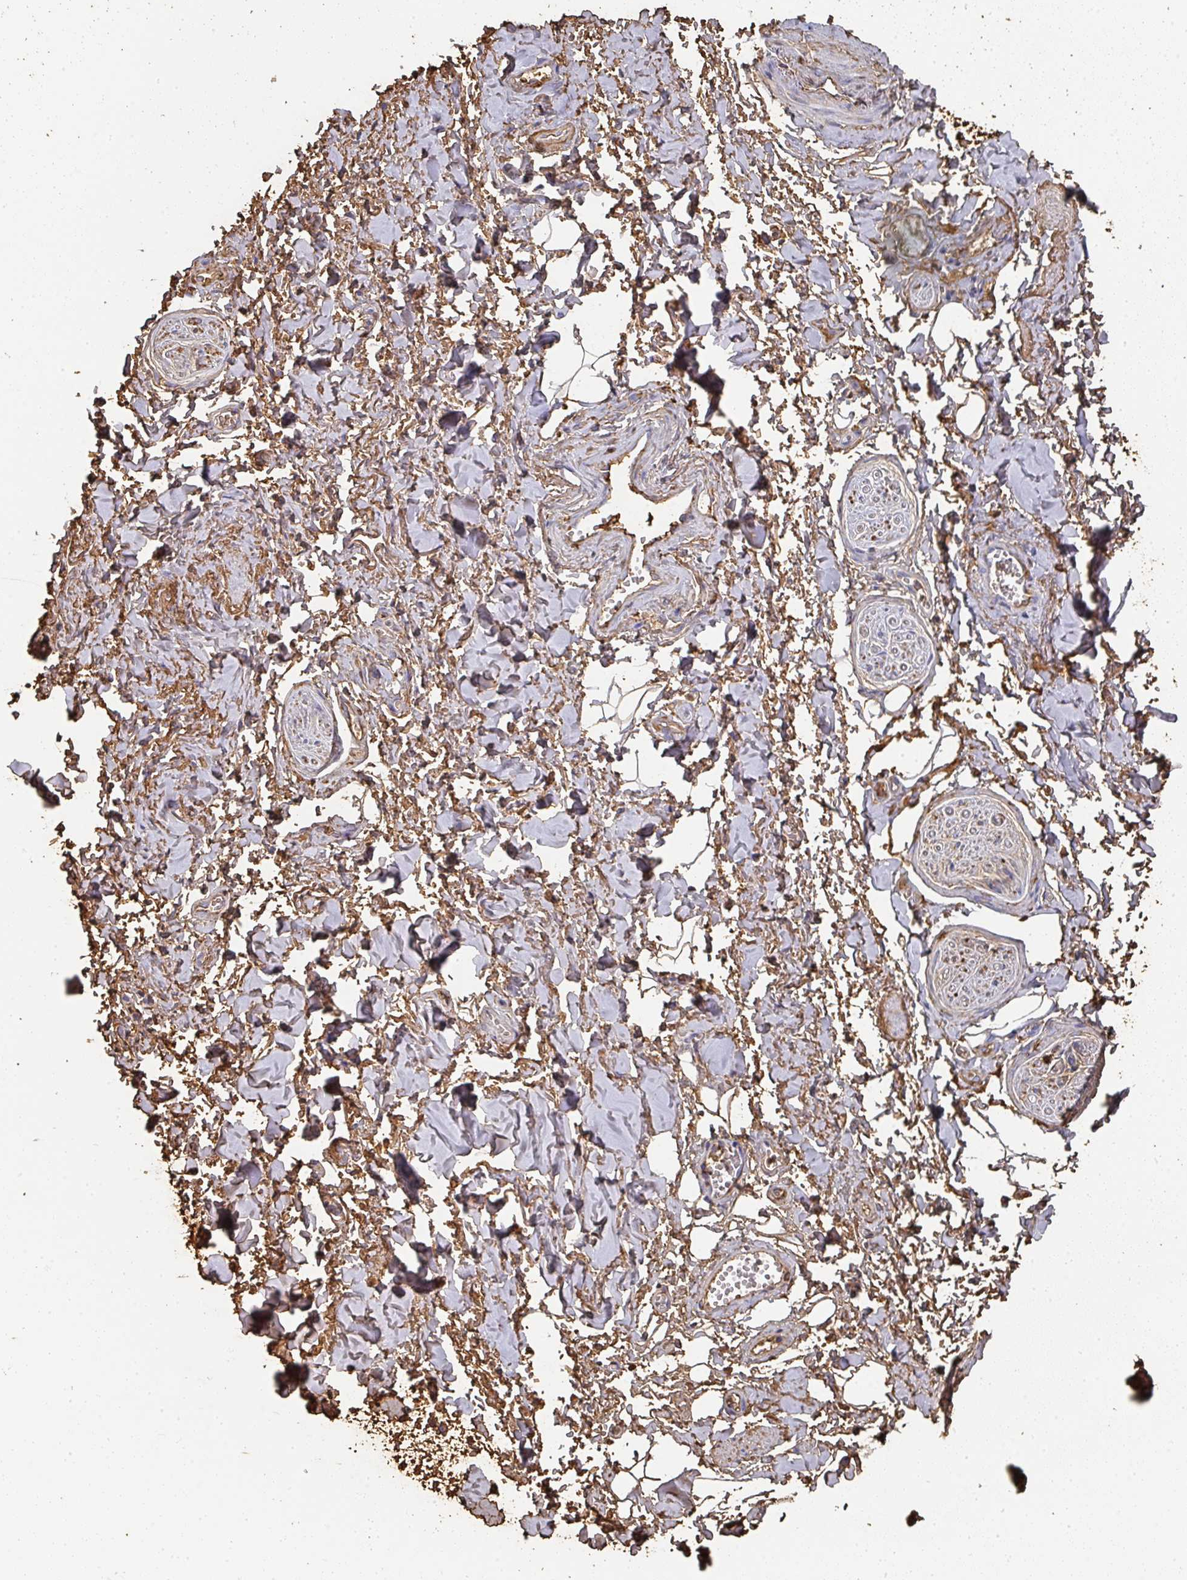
{"staining": {"intensity": "moderate", "quantity": ">75%", "location": "cytoplasmic/membranous"}, "tissue": "adipose tissue", "cell_type": "Adipocytes", "image_type": "normal", "snomed": [{"axis": "morphology", "description": "Normal tissue, NOS"}, {"axis": "topography", "description": "Vulva"}, {"axis": "topography", "description": "Vagina"}, {"axis": "topography", "description": "Peripheral nerve tissue"}], "caption": "Brown immunohistochemical staining in normal human adipose tissue exhibits moderate cytoplasmic/membranous staining in approximately >75% of adipocytes. (Brightfield microscopy of DAB IHC at high magnification).", "gene": "ALB", "patient": {"sex": "female", "age": 66}}